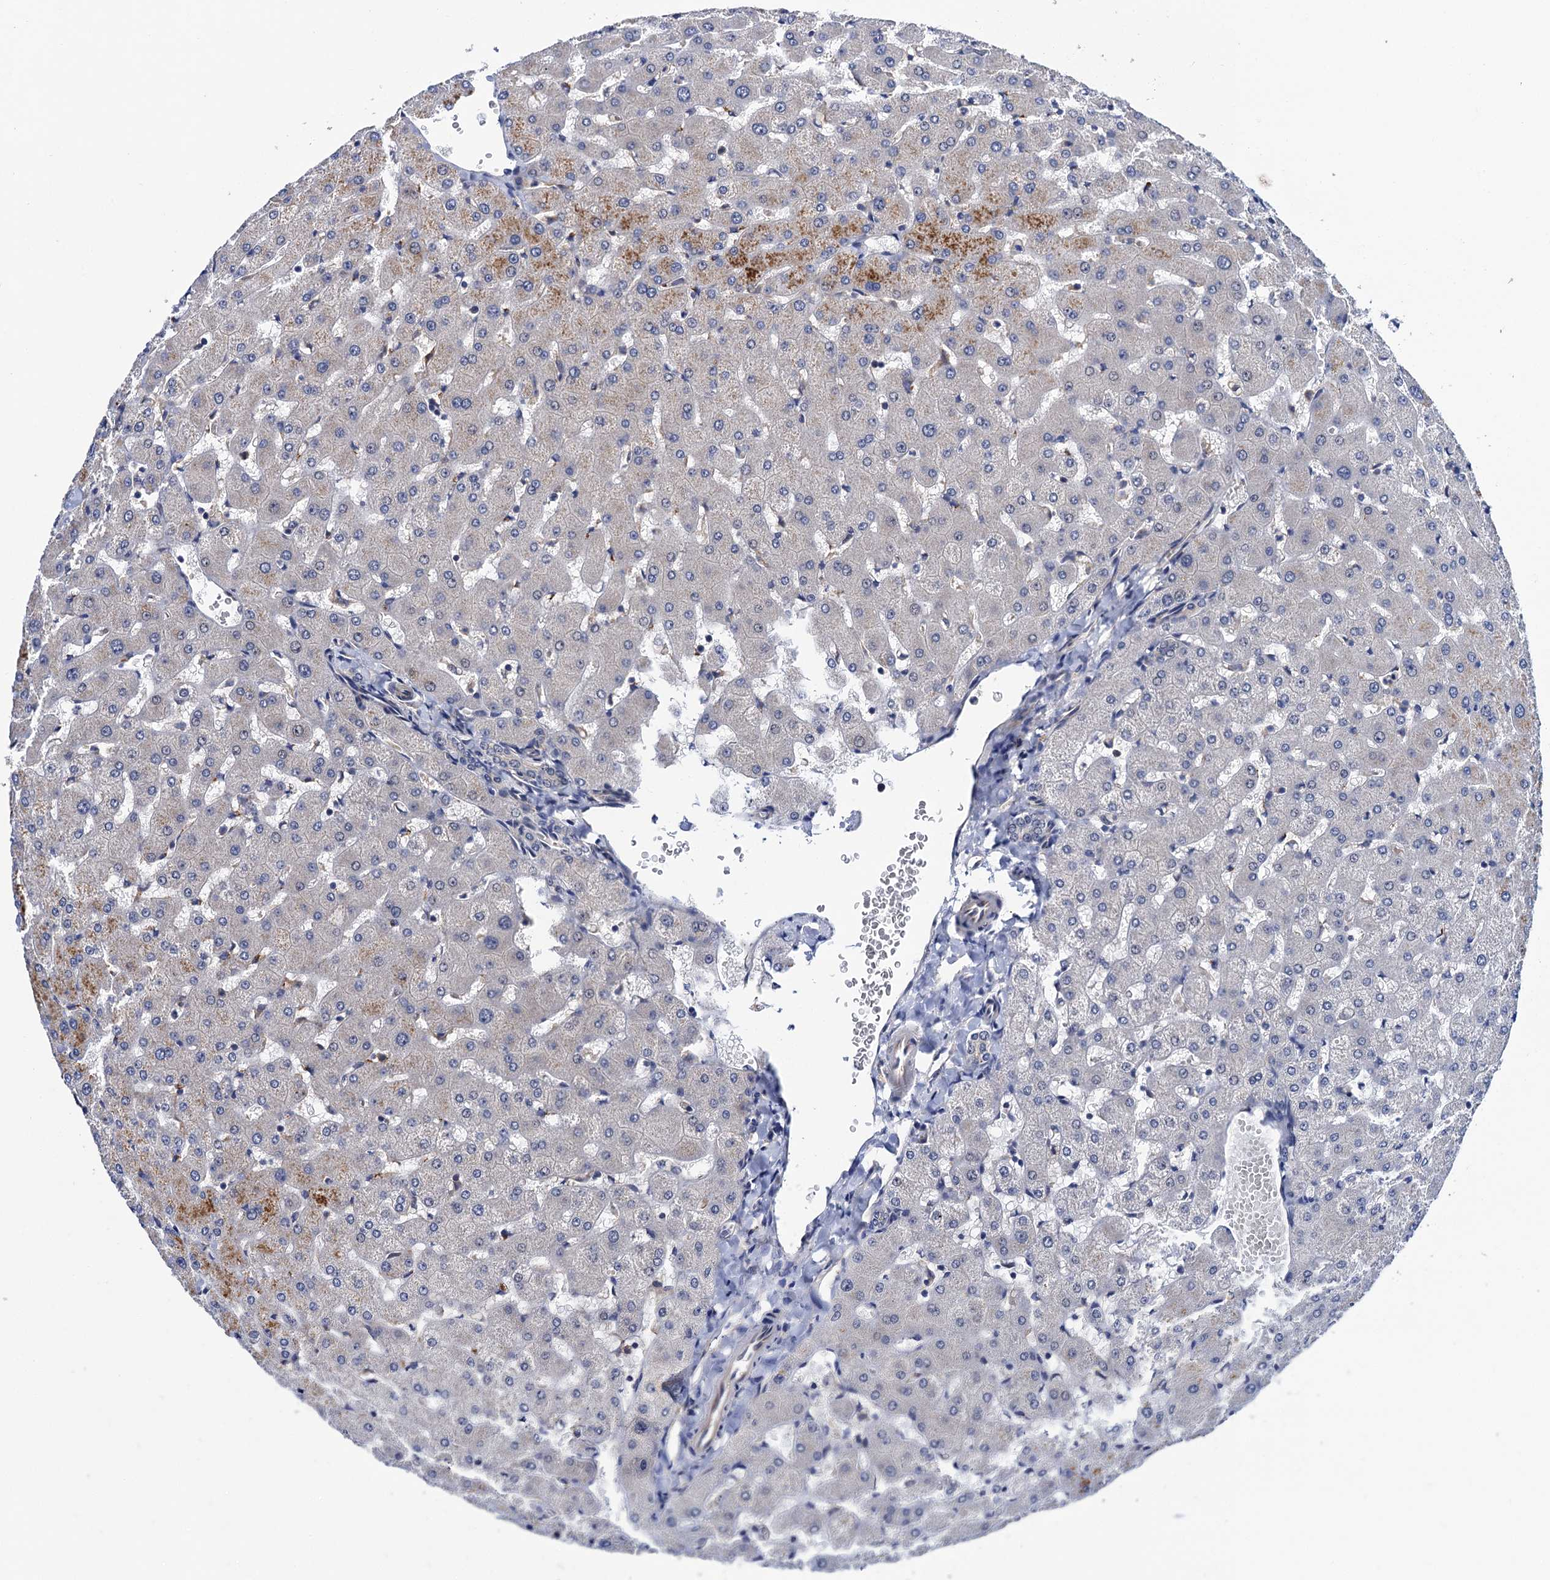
{"staining": {"intensity": "negative", "quantity": "none", "location": "none"}, "tissue": "liver", "cell_type": "Cholangiocytes", "image_type": "normal", "snomed": [{"axis": "morphology", "description": "Normal tissue, NOS"}, {"axis": "topography", "description": "Liver"}], "caption": "Cholangiocytes are negative for protein expression in normal human liver. (DAB (3,3'-diaminobenzidine) immunohistochemistry visualized using brightfield microscopy, high magnification).", "gene": "VPS35", "patient": {"sex": "female", "age": 63}}